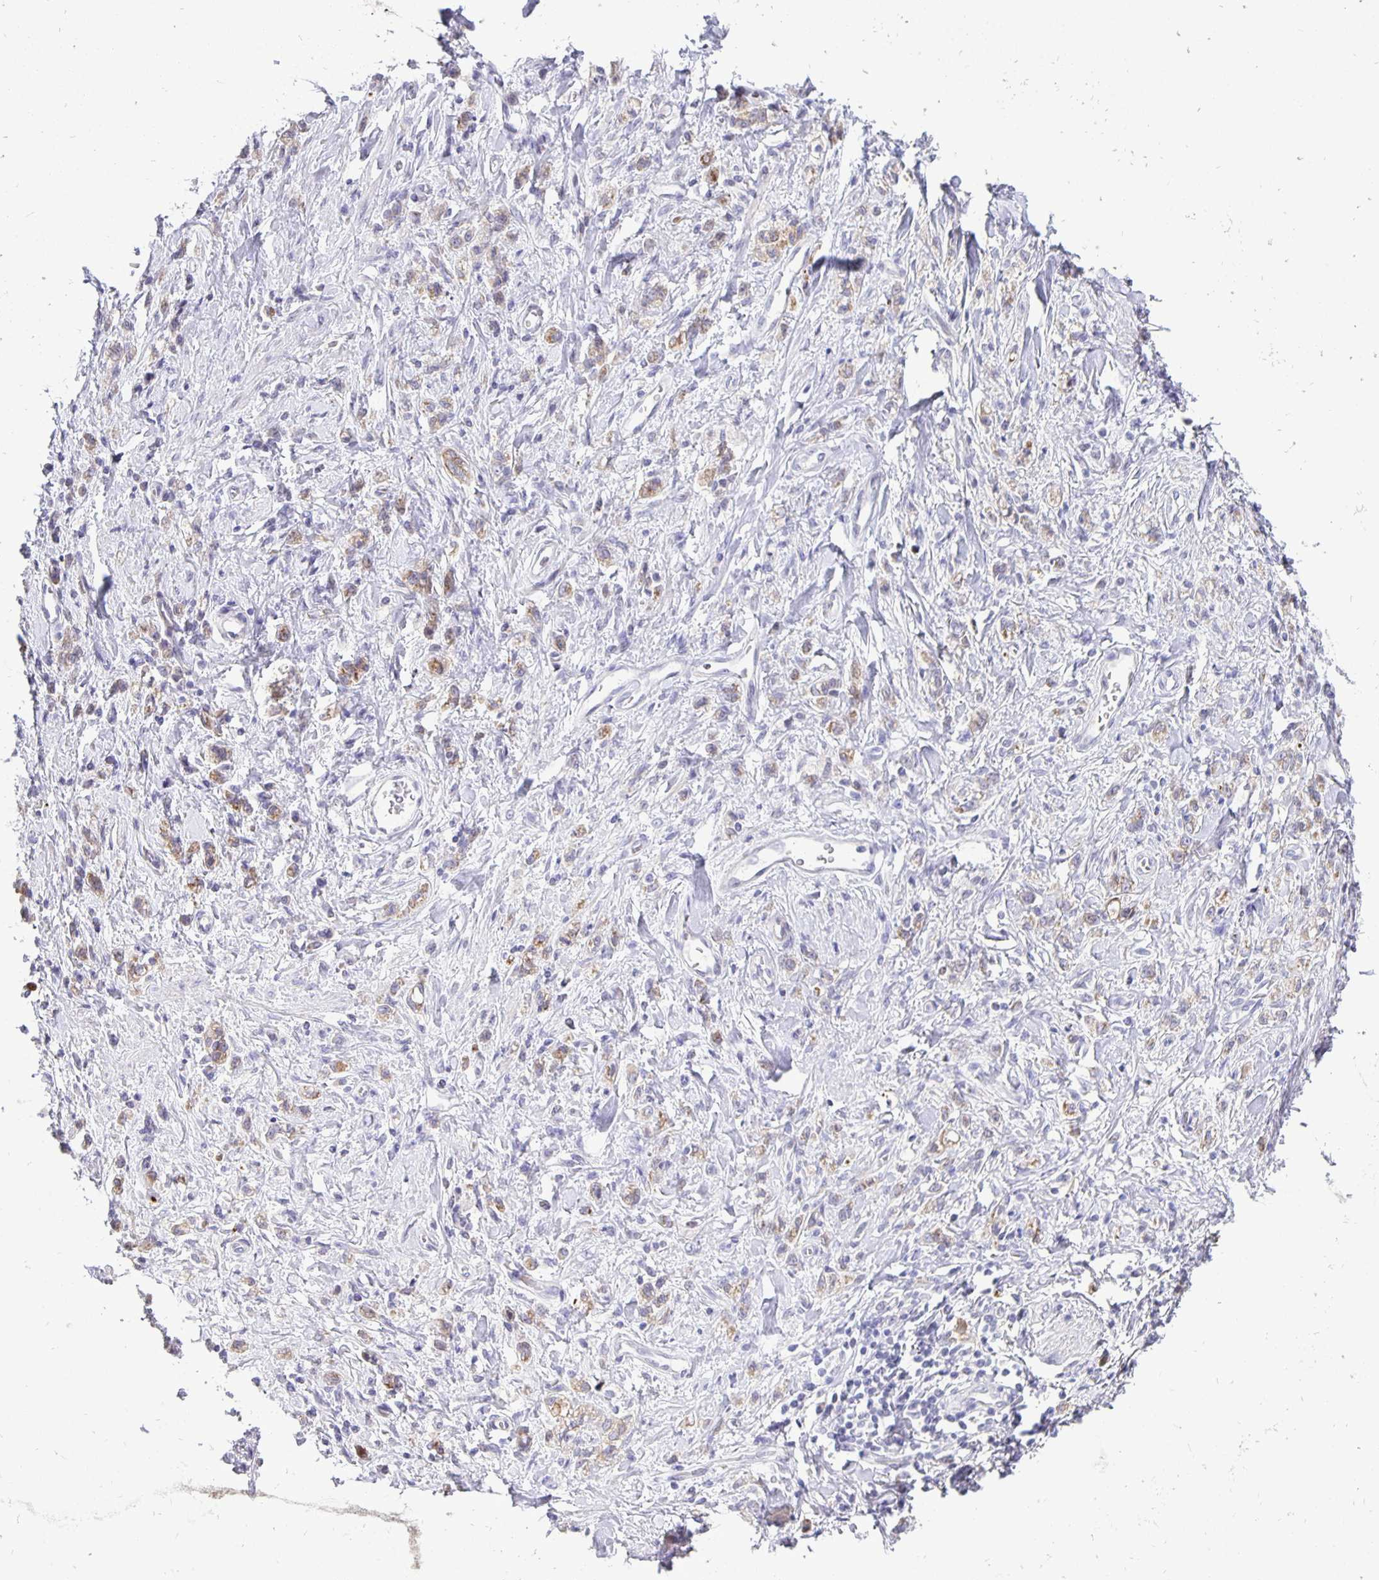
{"staining": {"intensity": "weak", "quantity": "25%-75%", "location": "cytoplasmic/membranous"}, "tissue": "stomach cancer", "cell_type": "Tumor cells", "image_type": "cancer", "snomed": [{"axis": "morphology", "description": "Adenocarcinoma, NOS"}, {"axis": "topography", "description": "Stomach"}], "caption": "Tumor cells demonstrate low levels of weak cytoplasmic/membranous expression in about 25%-75% of cells in stomach cancer (adenocarcinoma).", "gene": "ERBB2", "patient": {"sex": "male", "age": 77}}